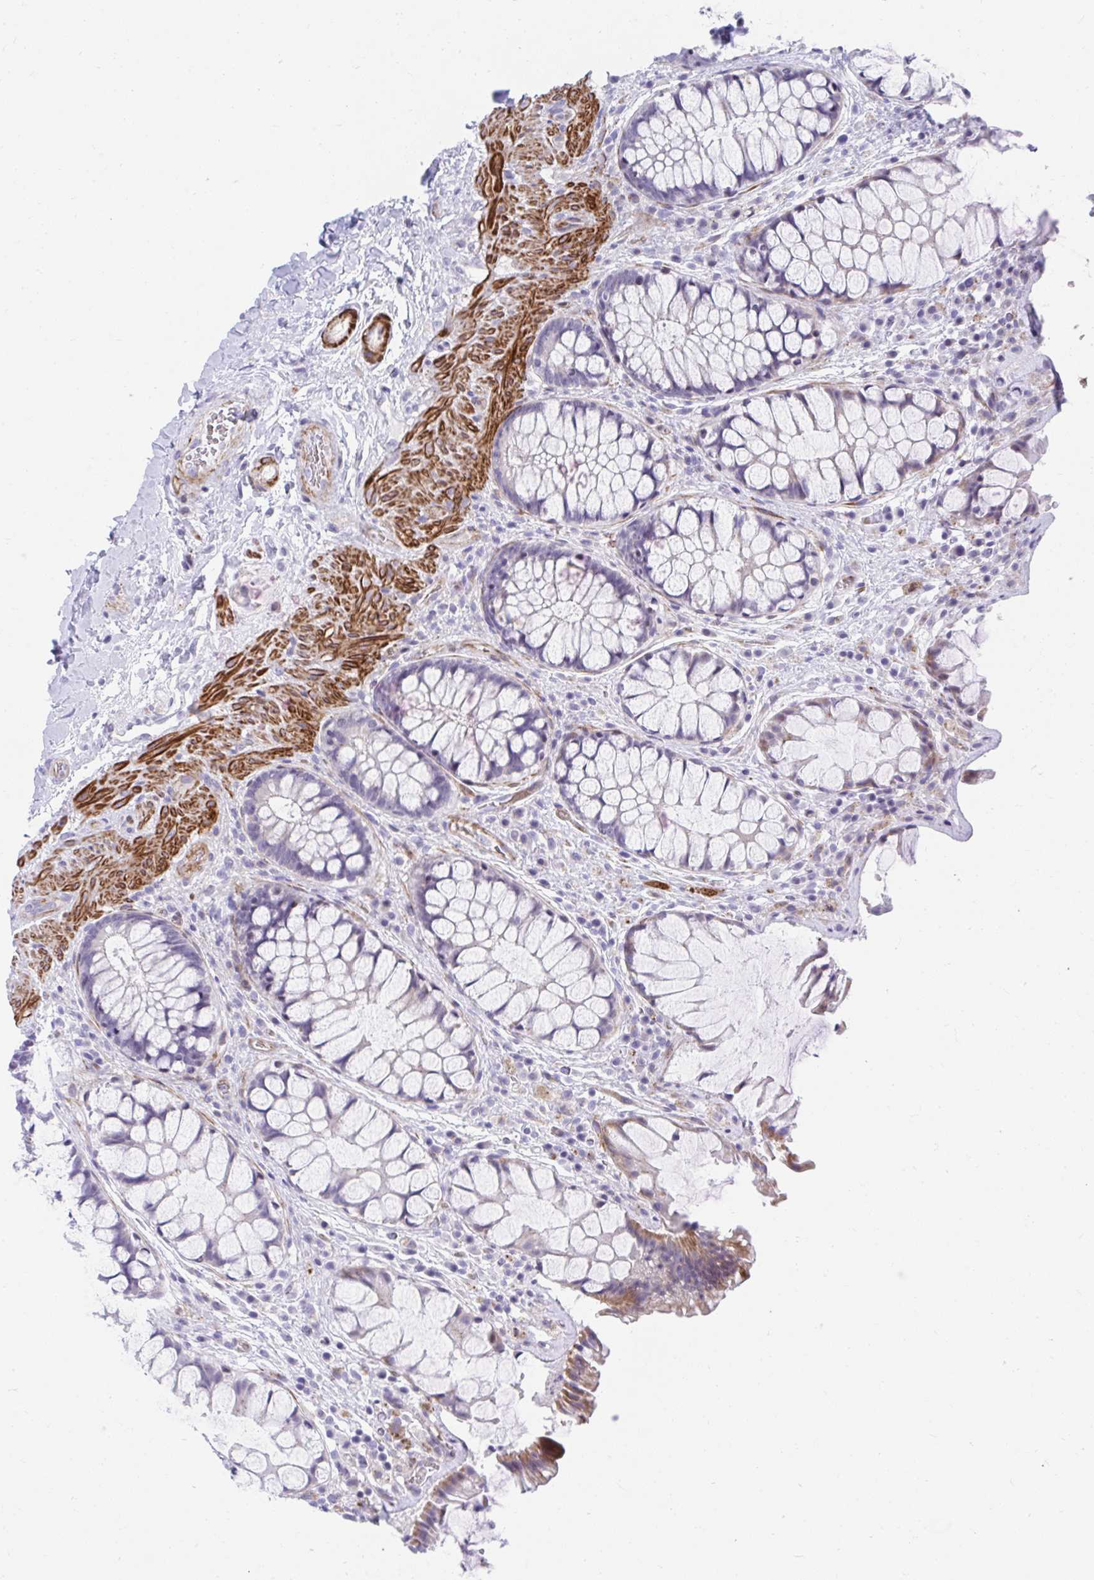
{"staining": {"intensity": "moderate", "quantity": "<25%", "location": "cytoplasmic/membranous"}, "tissue": "rectum", "cell_type": "Glandular cells", "image_type": "normal", "snomed": [{"axis": "morphology", "description": "Normal tissue, NOS"}, {"axis": "topography", "description": "Rectum"}], "caption": "Unremarkable rectum was stained to show a protein in brown. There is low levels of moderate cytoplasmic/membranous positivity in about <25% of glandular cells.", "gene": "CSTB", "patient": {"sex": "female", "age": 58}}